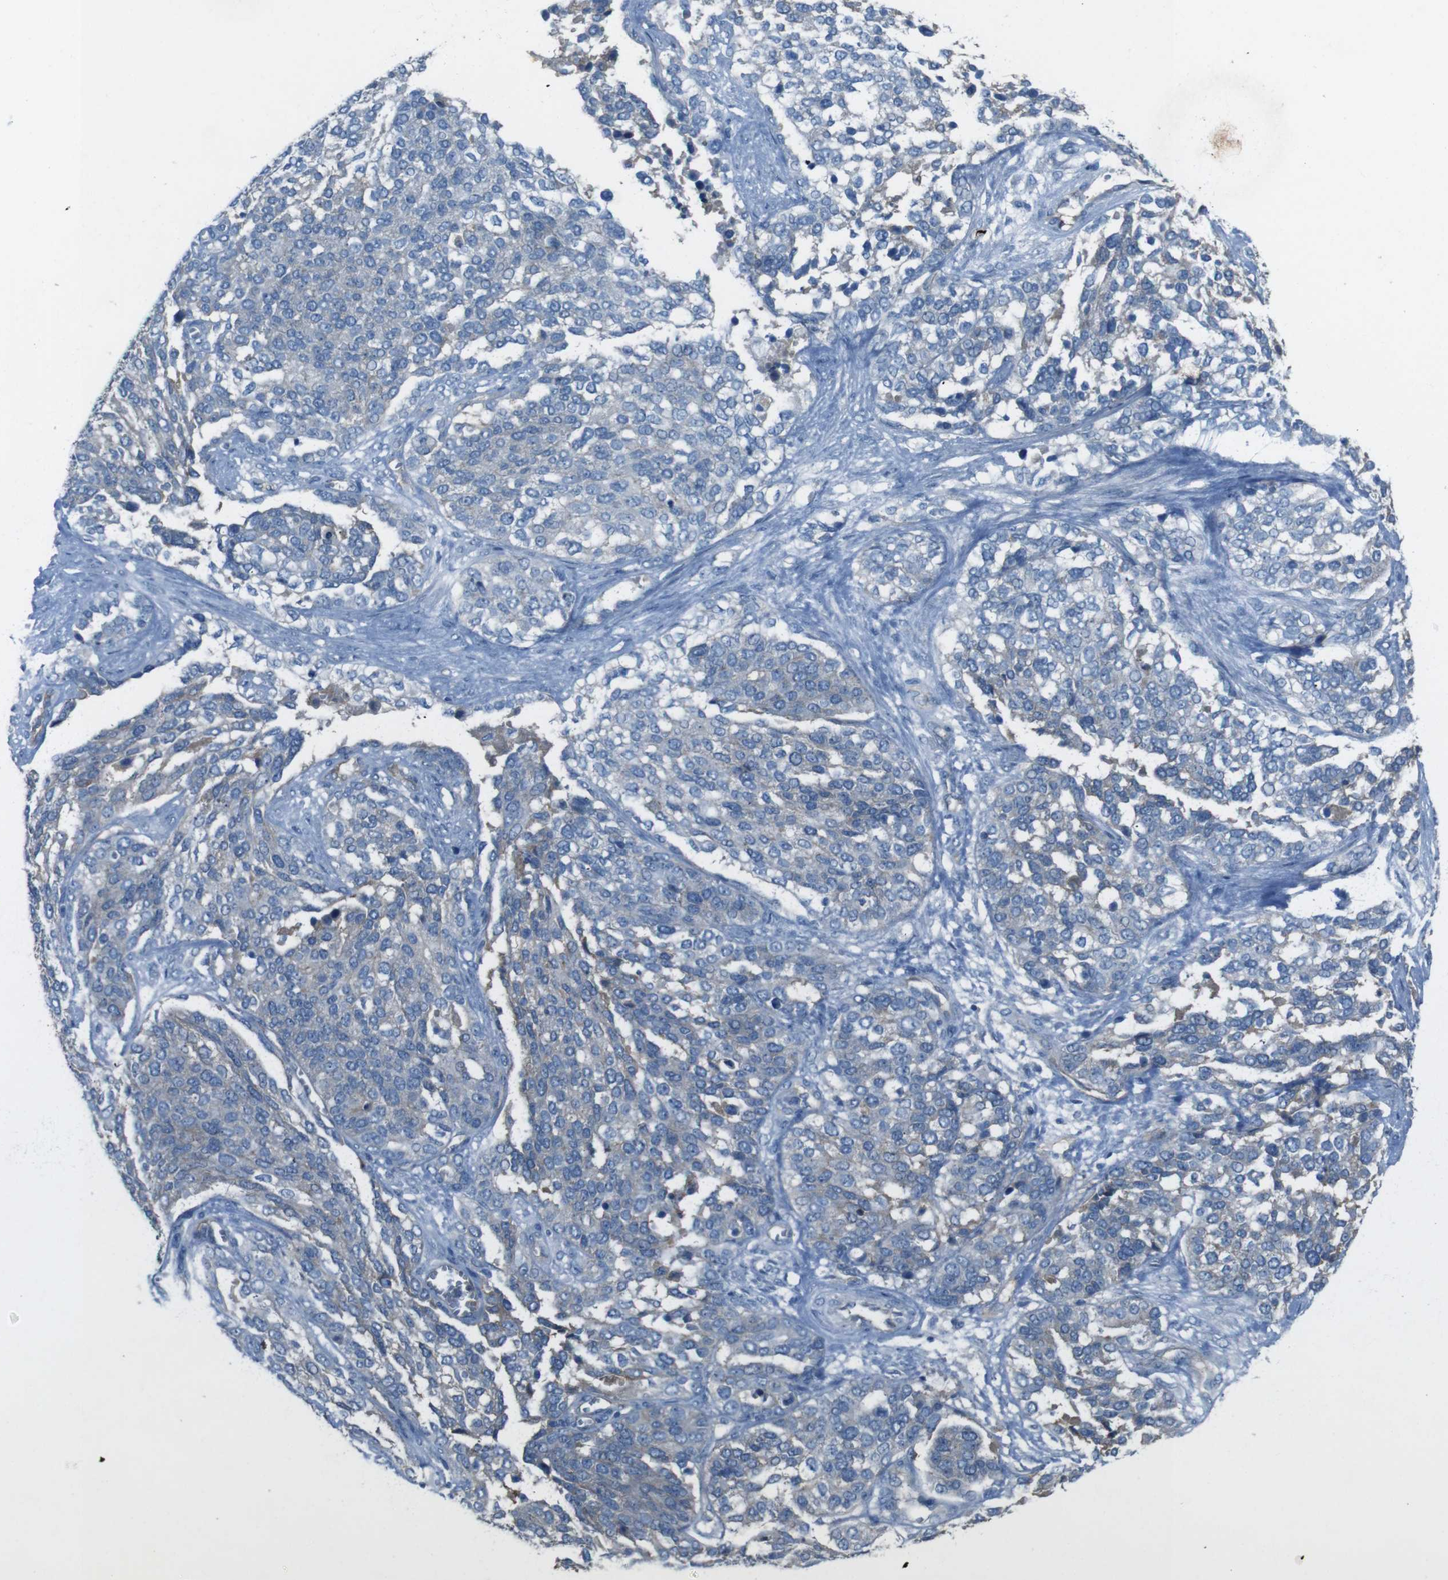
{"staining": {"intensity": "weak", "quantity": "<25%", "location": "cytoplasmic/membranous"}, "tissue": "ovarian cancer", "cell_type": "Tumor cells", "image_type": "cancer", "snomed": [{"axis": "morphology", "description": "Cystadenocarcinoma, serous, NOS"}, {"axis": "topography", "description": "Ovary"}], "caption": "High power microscopy photomicrograph of an immunohistochemistry histopathology image of serous cystadenocarcinoma (ovarian), revealing no significant staining in tumor cells.", "gene": "PVR", "patient": {"sex": "female", "age": 44}}